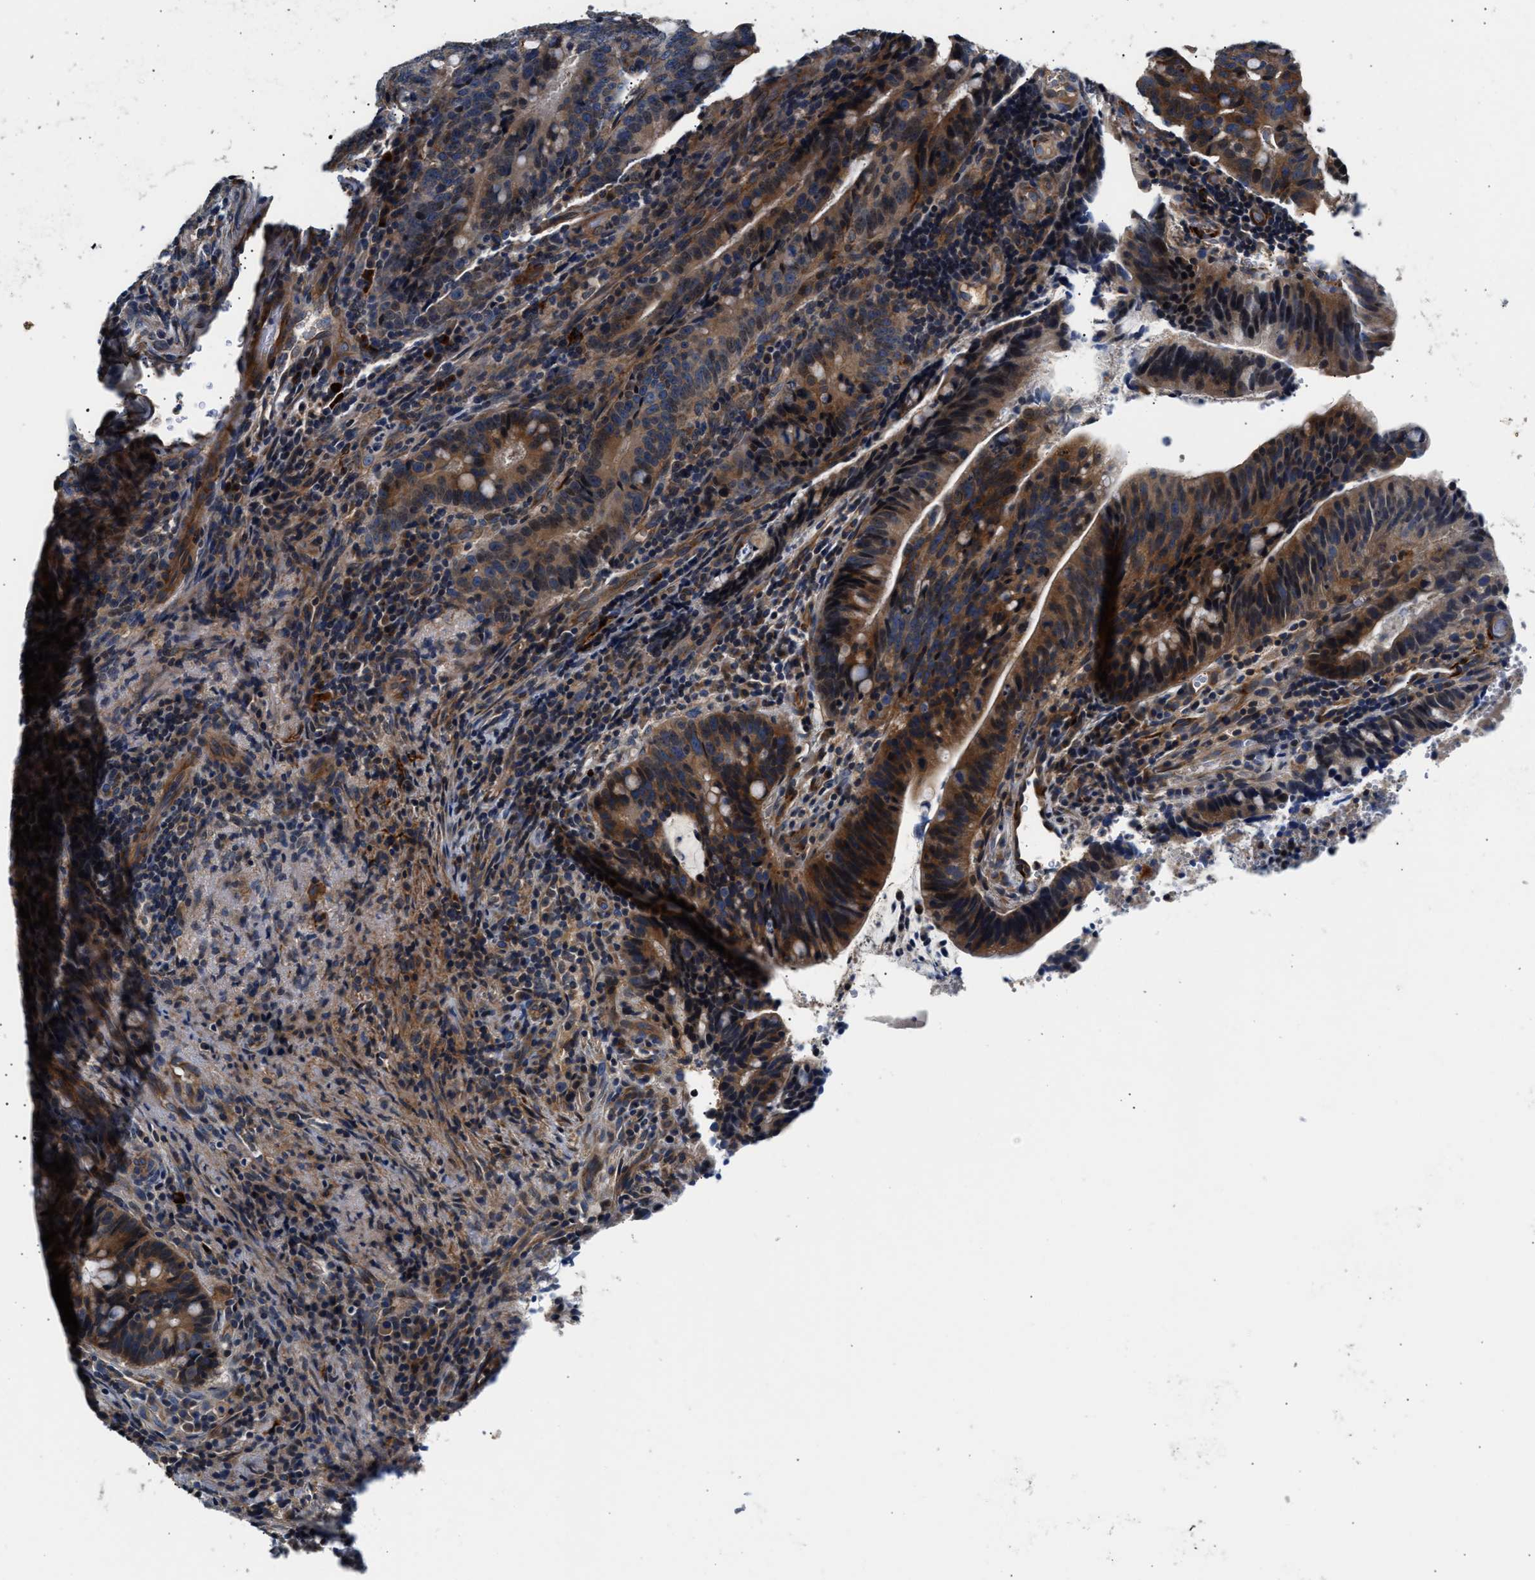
{"staining": {"intensity": "moderate", "quantity": ">75%", "location": "cytoplasmic/membranous"}, "tissue": "colorectal cancer", "cell_type": "Tumor cells", "image_type": "cancer", "snomed": [{"axis": "morphology", "description": "Adenocarcinoma, NOS"}, {"axis": "topography", "description": "Colon"}], "caption": "Immunohistochemistry (IHC) image of human colorectal cancer (adenocarcinoma) stained for a protein (brown), which exhibits medium levels of moderate cytoplasmic/membranous expression in about >75% of tumor cells.", "gene": "TEX2", "patient": {"sex": "female", "age": 66}}